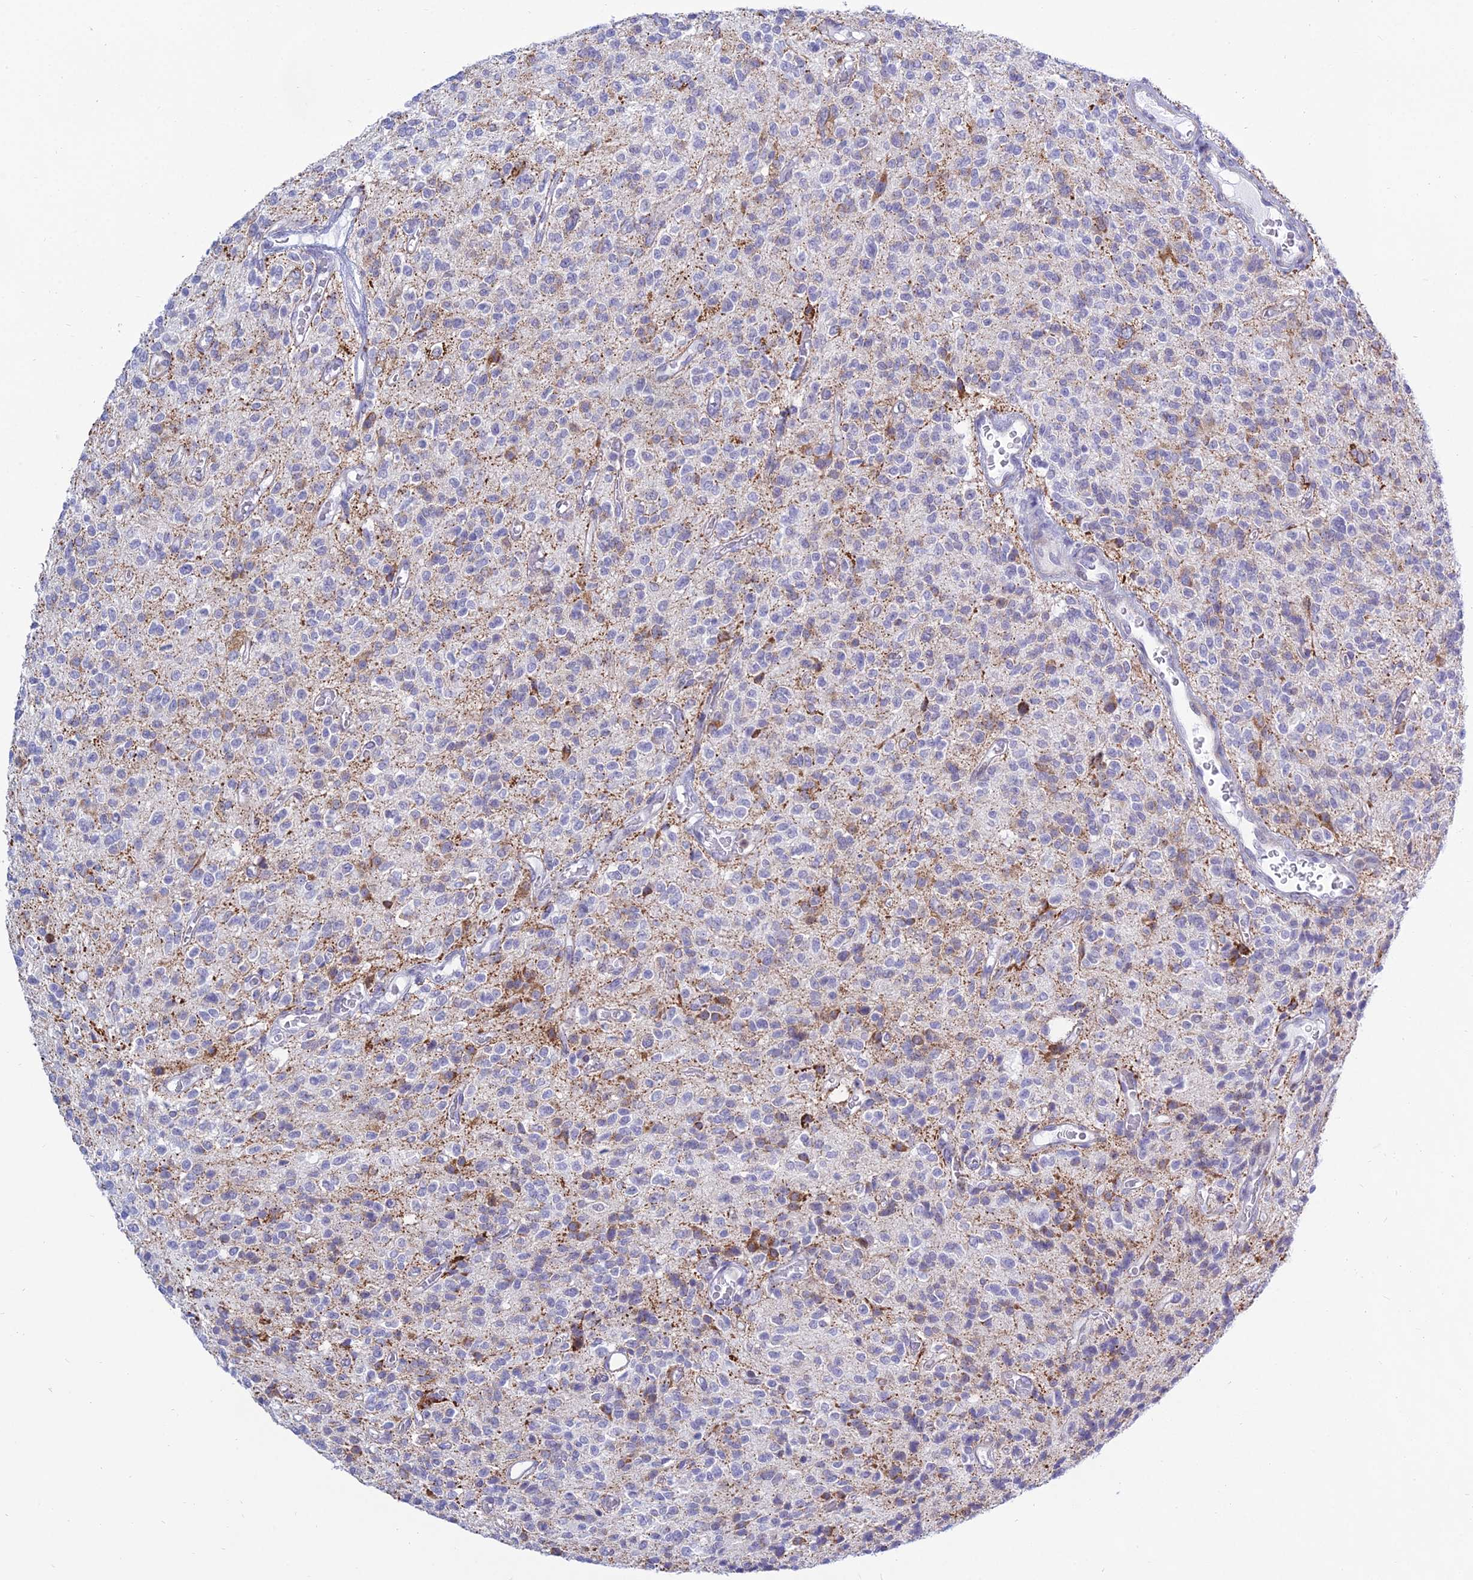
{"staining": {"intensity": "moderate", "quantity": "<25%", "location": "cytoplasmic/membranous"}, "tissue": "glioma", "cell_type": "Tumor cells", "image_type": "cancer", "snomed": [{"axis": "morphology", "description": "Glioma, malignant, High grade"}, {"axis": "topography", "description": "Brain"}], "caption": "Human glioma stained with a brown dye demonstrates moderate cytoplasmic/membranous positive expression in about <25% of tumor cells.", "gene": "KRR1", "patient": {"sex": "male", "age": 34}}